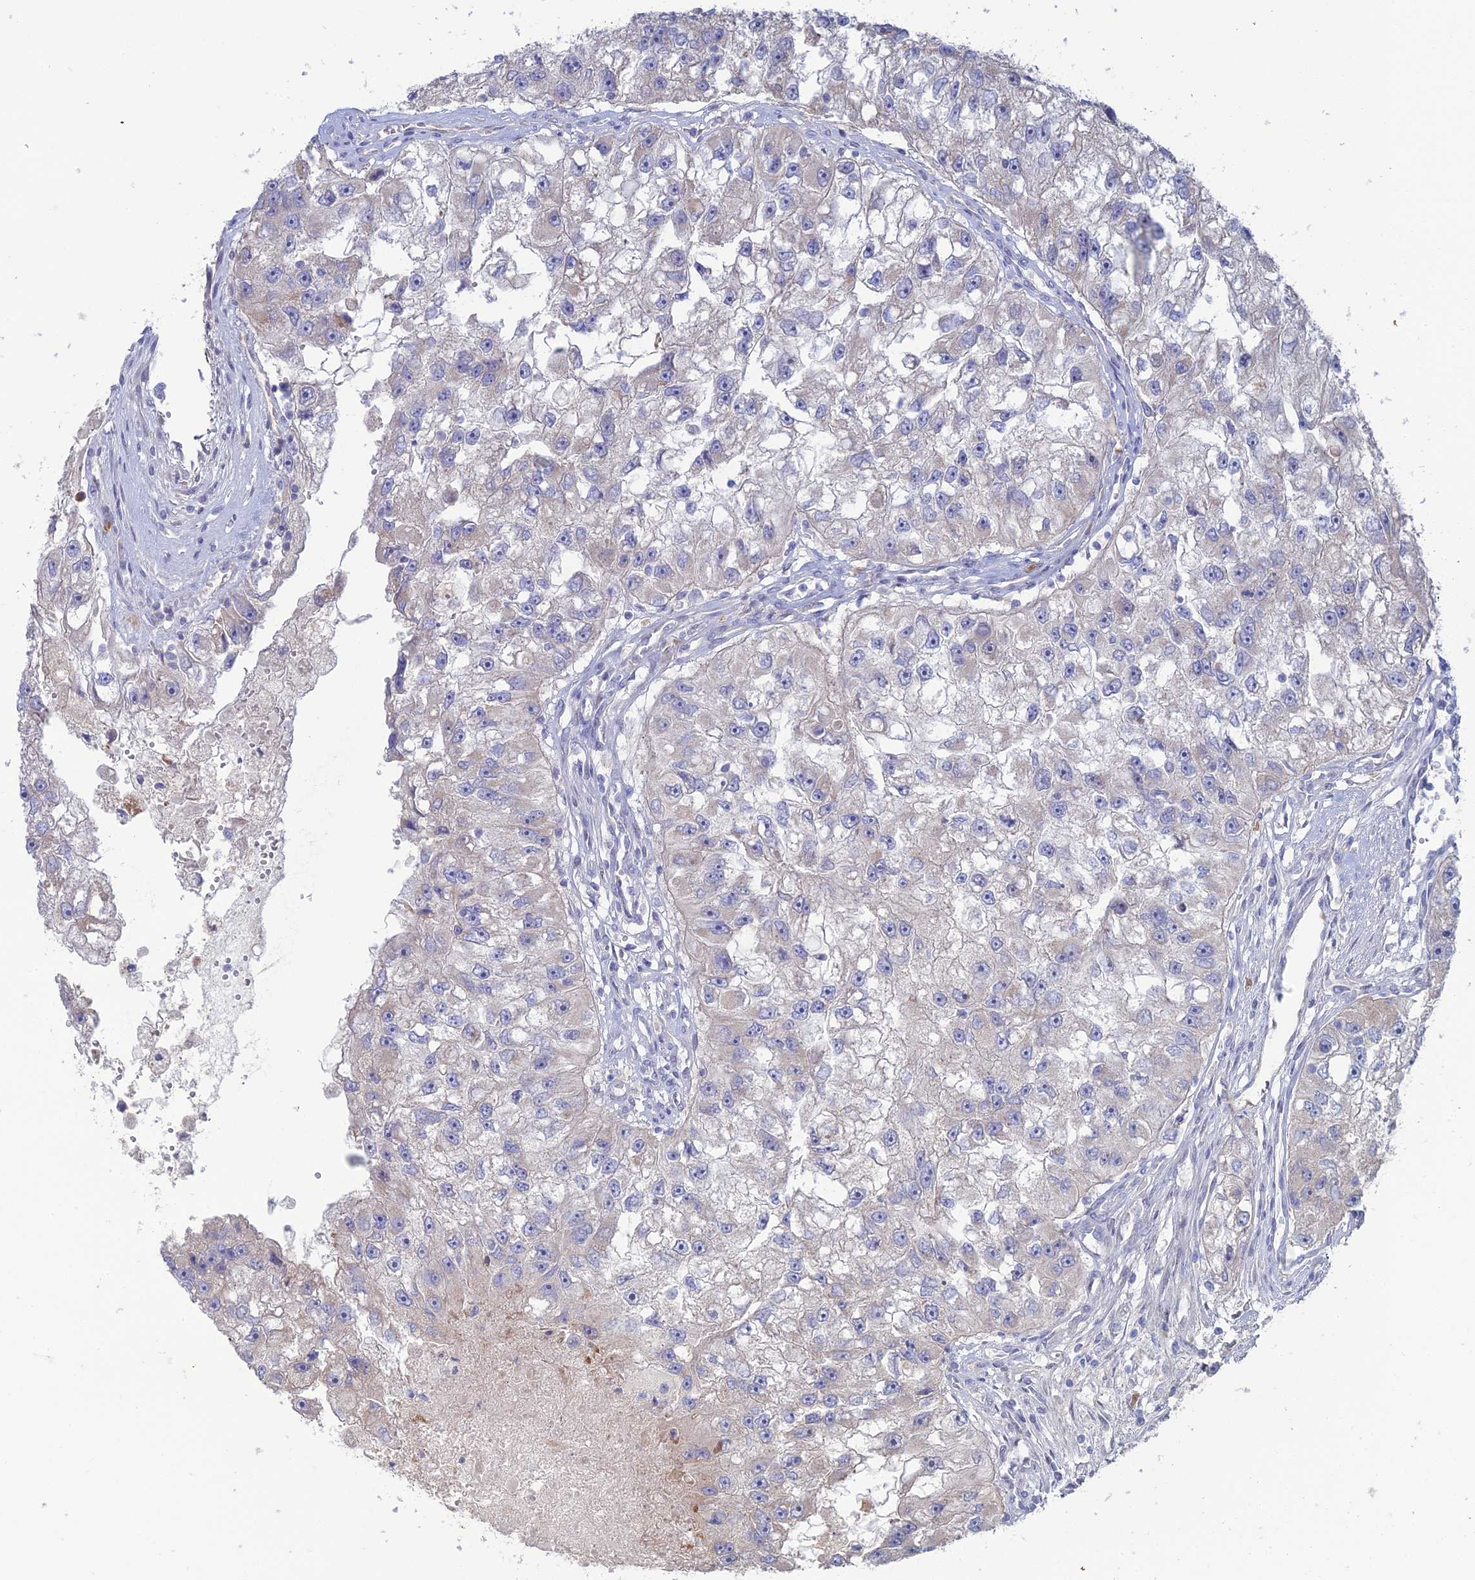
{"staining": {"intensity": "negative", "quantity": "none", "location": "none"}, "tissue": "renal cancer", "cell_type": "Tumor cells", "image_type": "cancer", "snomed": [{"axis": "morphology", "description": "Adenocarcinoma, NOS"}, {"axis": "topography", "description": "Kidney"}], "caption": "Image shows no significant protein expression in tumor cells of renal adenocarcinoma. (Stains: DAB immunohistochemistry with hematoxylin counter stain, Microscopy: brightfield microscopy at high magnification).", "gene": "ARL16", "patient": {"sex": "male", "age": 63}}